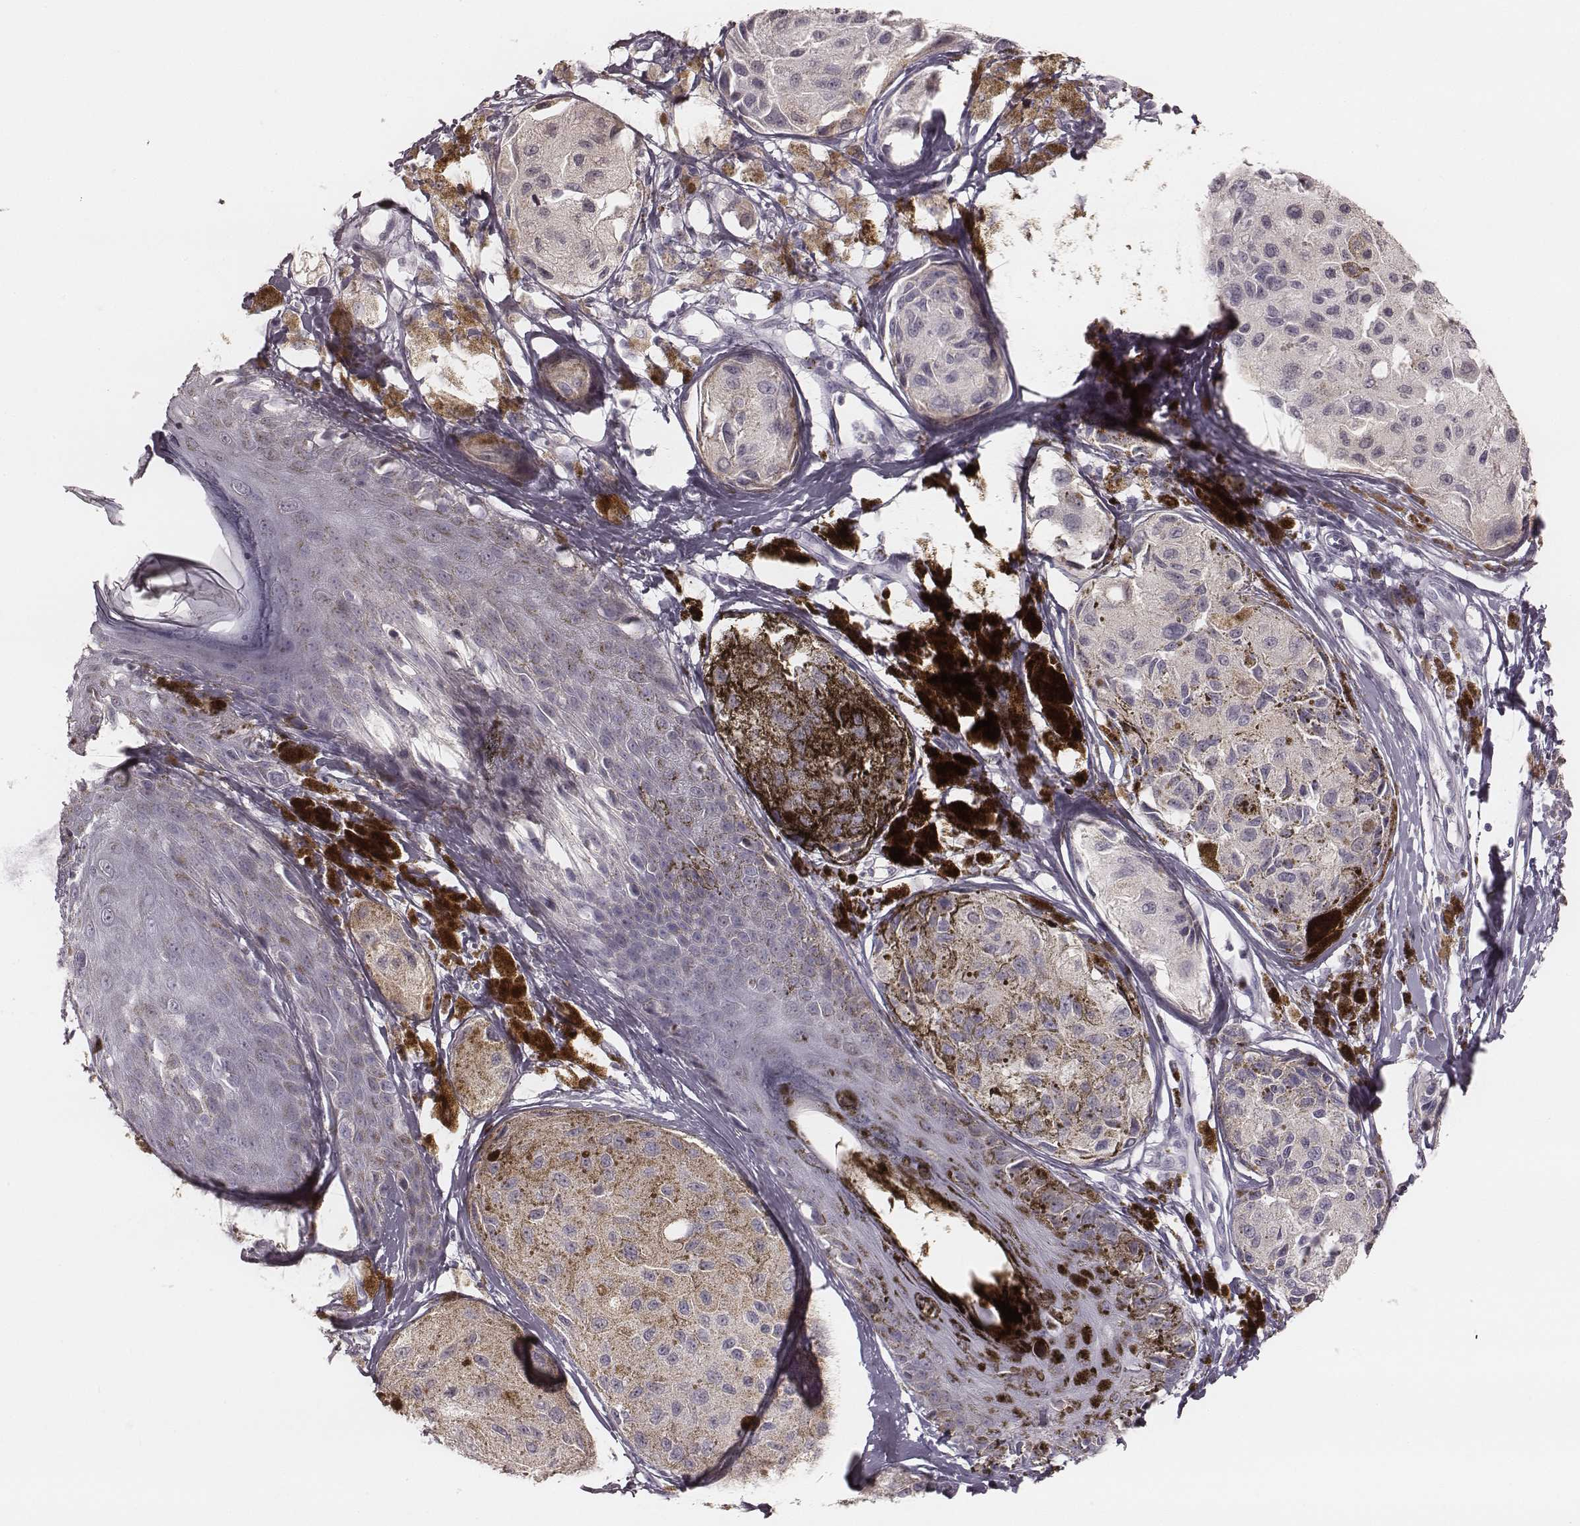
{"staining": {"intensity": "negative", "quantity": "none", "location": "none"}, "tissue": "melanoma", "cell_type": "Tumor cells", "image_type": "cancer", "snomed": [{"axis": "morphology", "description": "Malignant melanoma, NOS"}, {"axis": "topography", "description": "Skin"}], "caption": "Tumor cells show no significant protein positivity in malignant melanoma. The staining is performed using DAB (3,3'-diaminobenzidine) brown chromogen with nuclei counter-stained in using hematoxylin.", "gene": "SMIM24", "patient": {"sex": "female", "age": 38}}